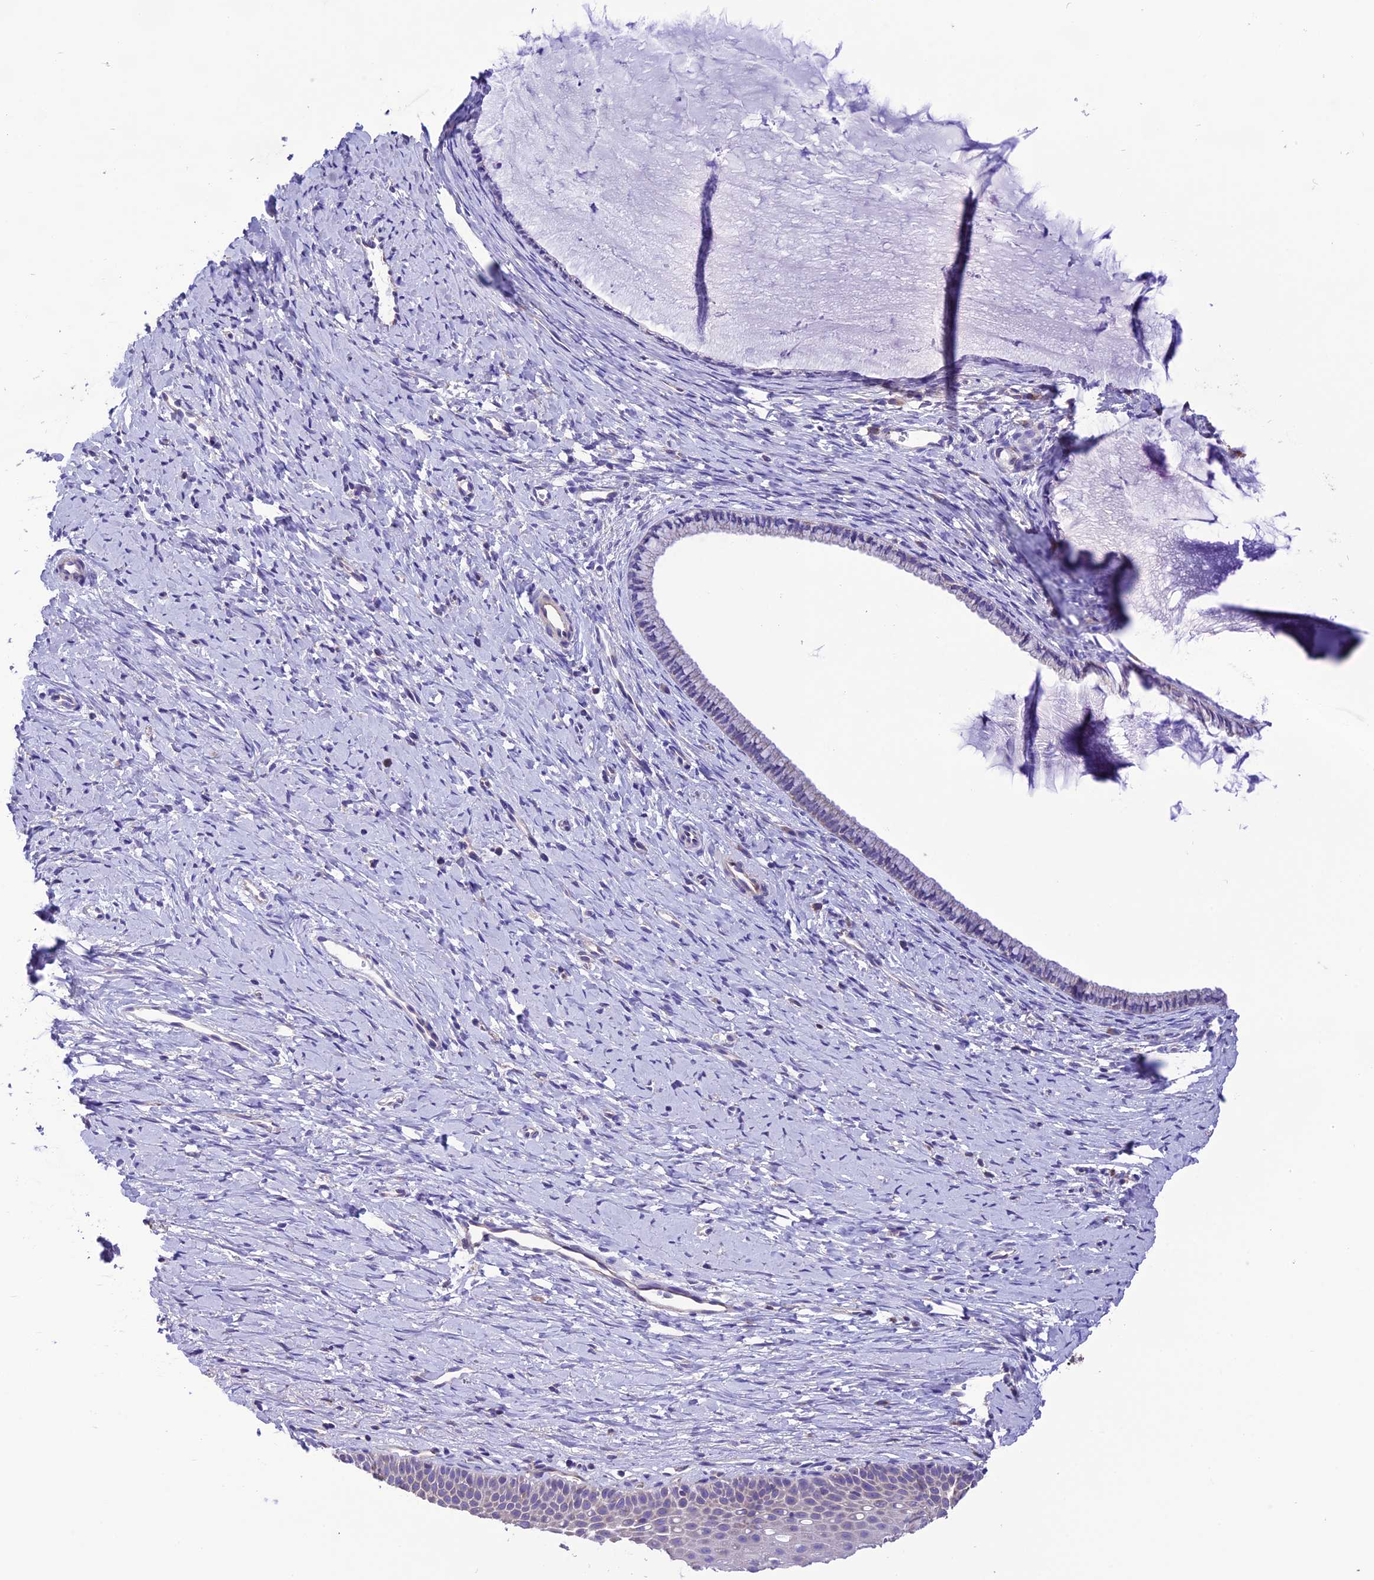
{"staining": {"intensity": "moderate", "quantity": "<25%", "location": "cytoplasmic/membranous"}, "tissue": "cervix", "cell_type": "Glandular cells", "image_type": "normal", "snomed": [{"axis": "morphology", "description": "Normal tissue, NOS"}, {"axis": "topography", "description": "Cervix"}], "caption": "Moderate cytoplasmic/membranous protein staining is identified in about <25% of glandular cells in cervix.", "gene": "MAP3K12", "patient": {"sex": "female", "age": 36}}